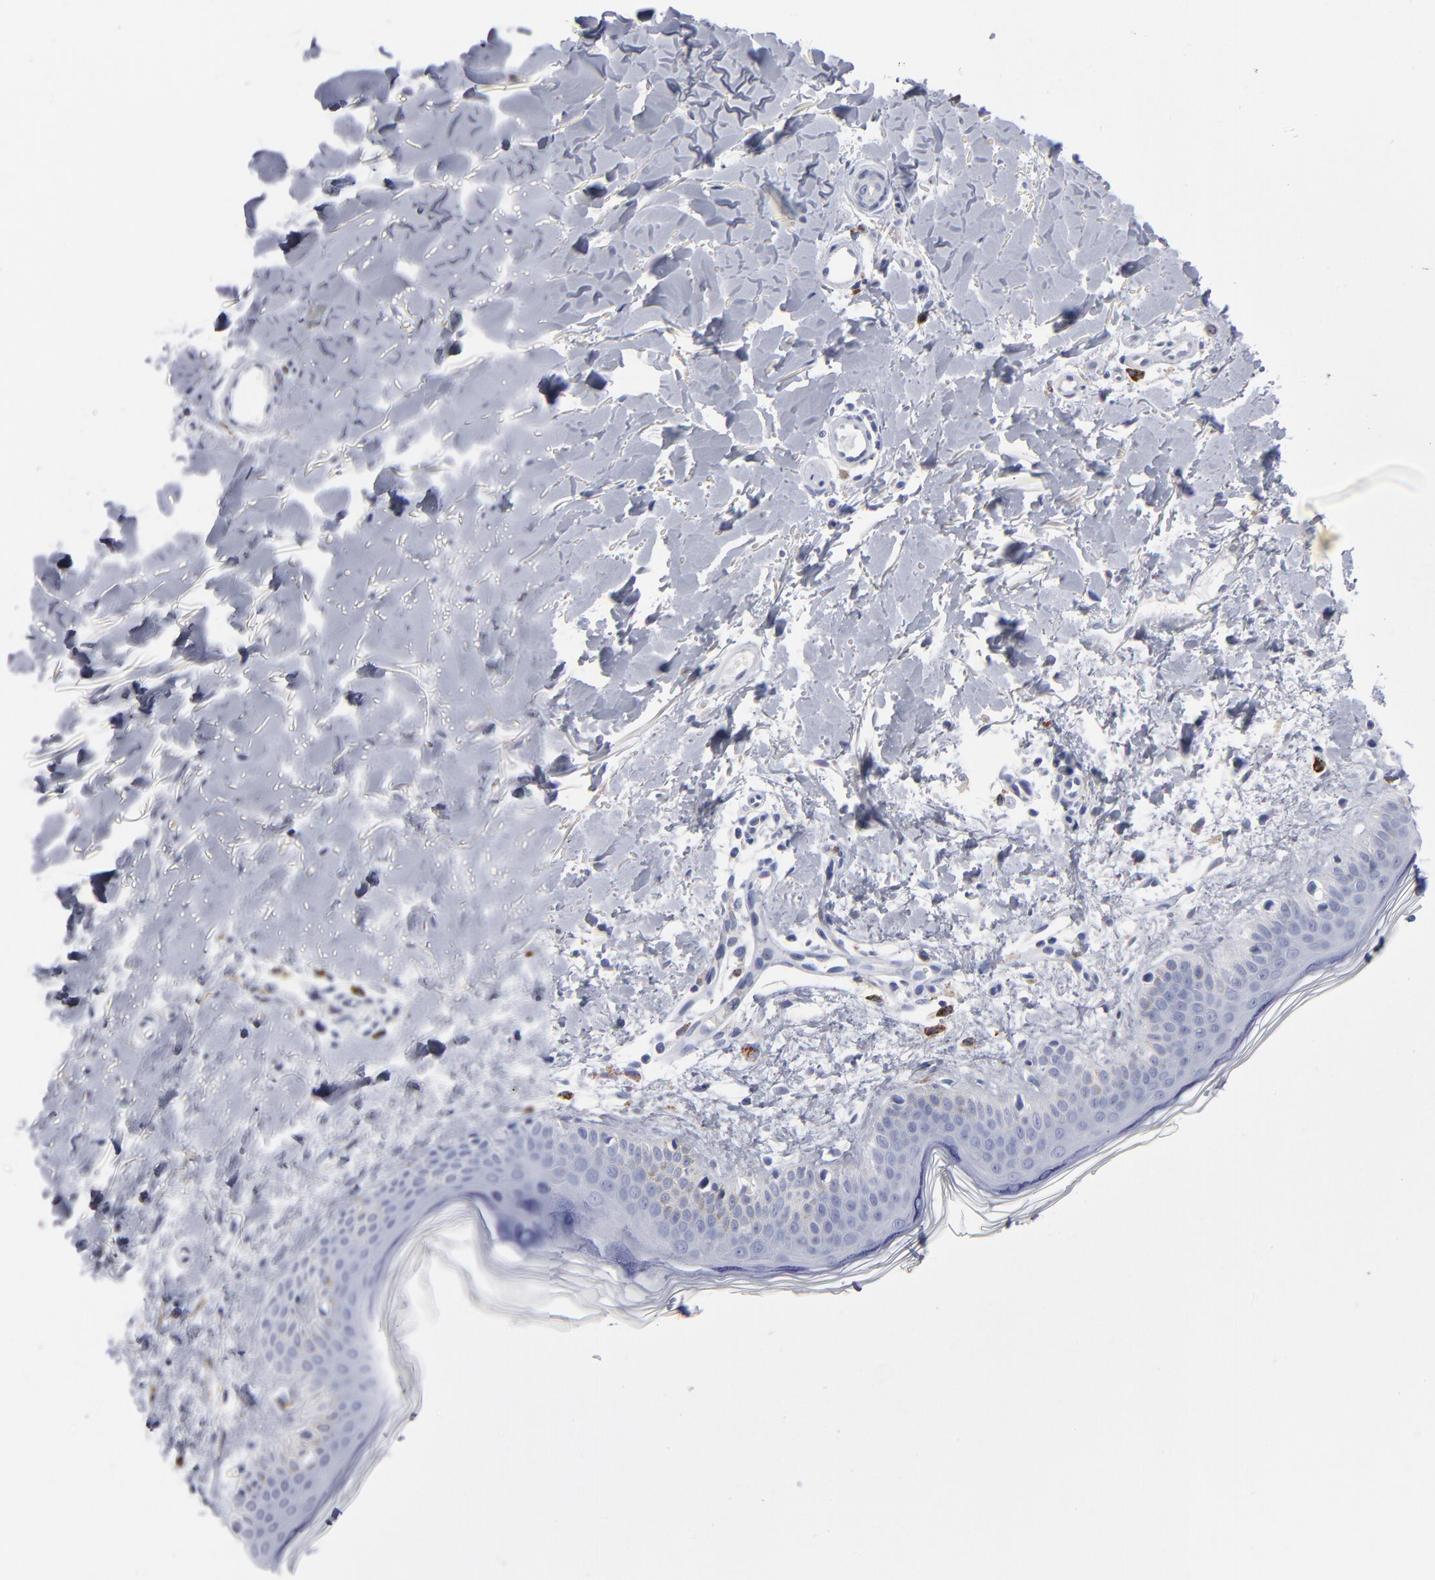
{"staining": {"intensity": "negative", "quantity": "none", "location": "none"}, "tissue": "skin", "cell_type": "Fibroblasts", "image_type": "normal", "snomed": [{"axis": "morphology", "description": "Normal tissue, NOS"}, {"axis": "topography", "description": "Skin"}], "caption": "Immunohistochemistry image of unremarkable skin: human skin stained with DAB demonstrates no significant protein expression in fibroblasts.", "gene": "CD180", "patient": {"sex": "female", "age": 56}}